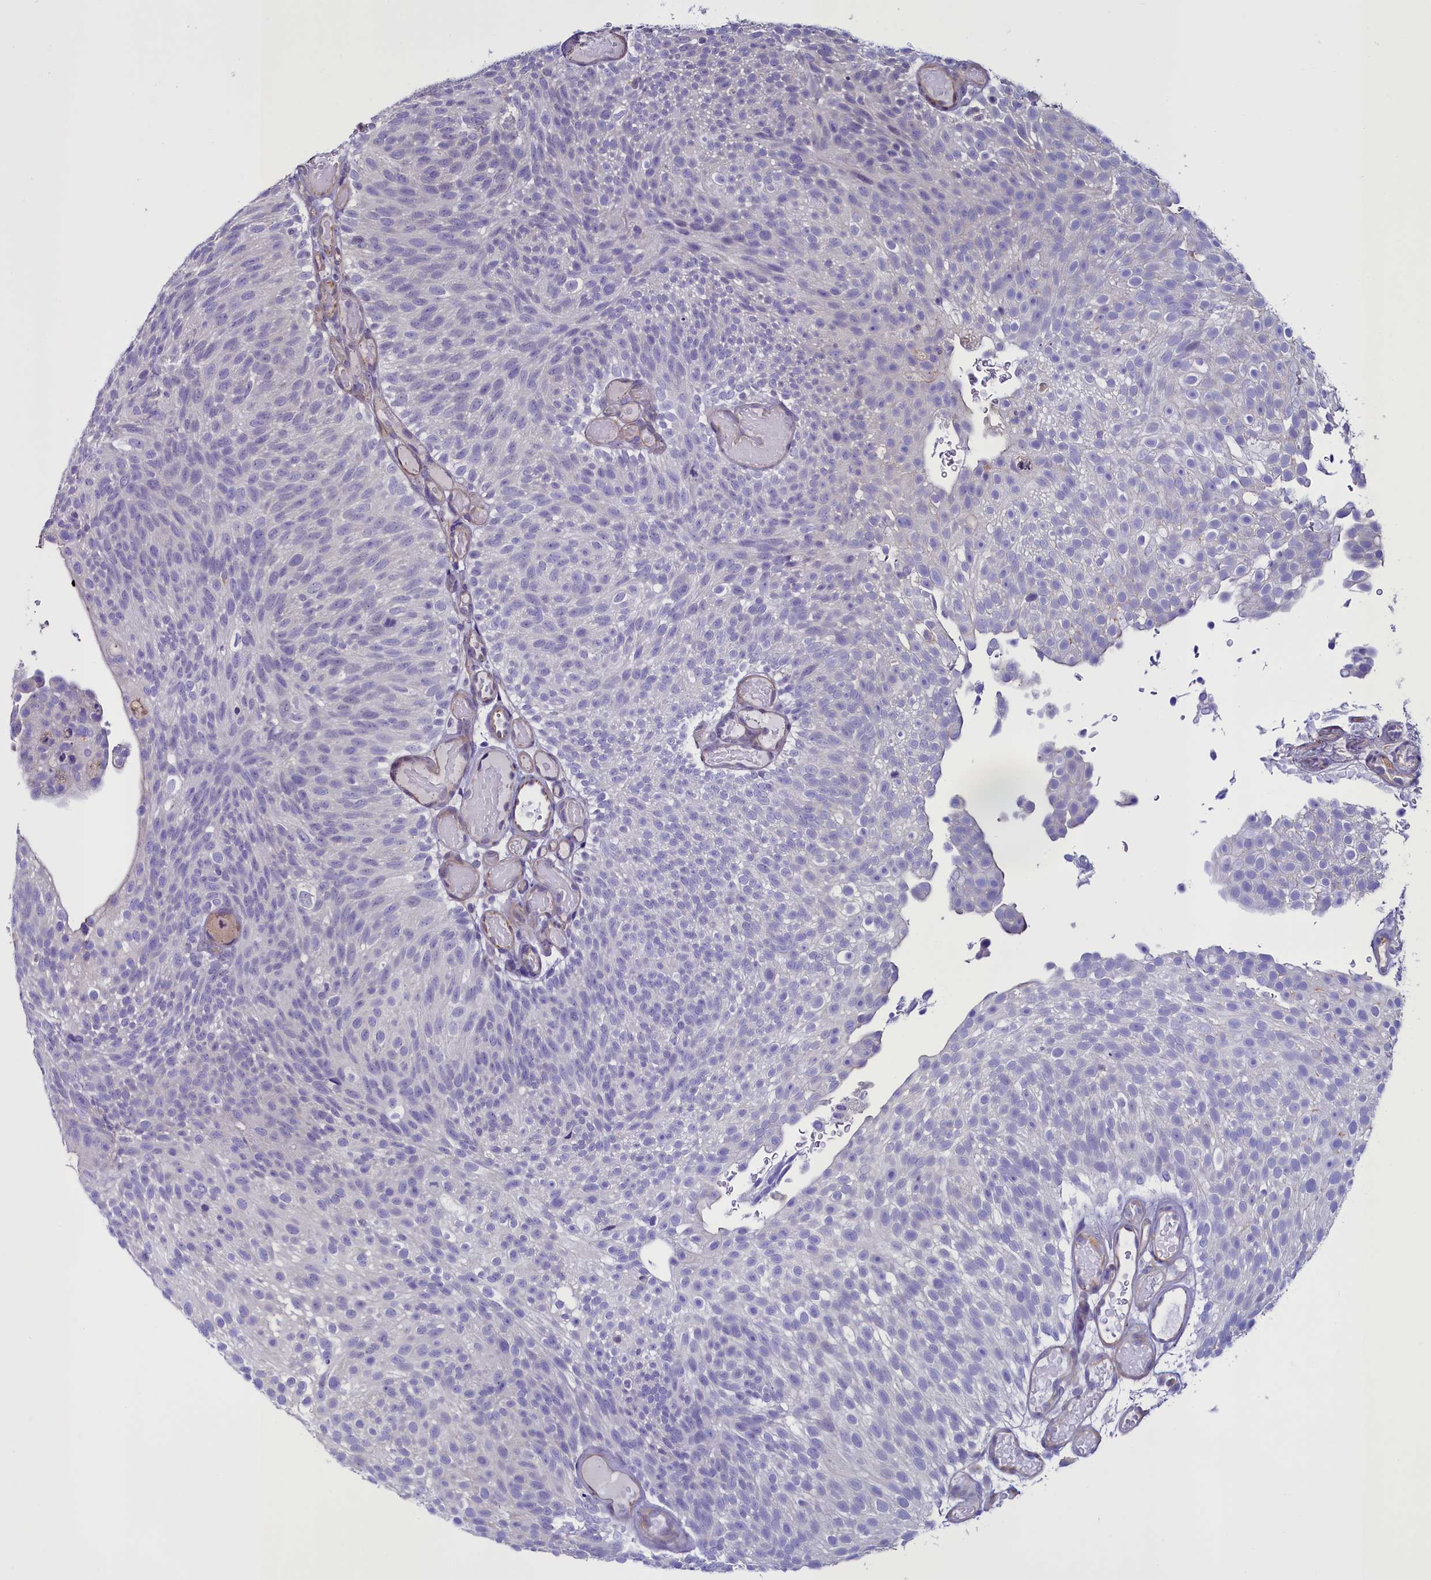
{"staining": {"intensity": "negative", "quantity": "none", "location": "none"}, "tissue": "urothelial cancer", "cell_type": "Tumor cells", "image_type": "cancer", "snomed": [{"axis": "morphology", "description": "Urothelial carcinoma, Low grade"}, {"axis": "topography", "description": "Urinary bladder"}], "caption": "Immunohistochemistry (IHC) histopathology image of neoplastic tissue: urothelial carcinoma (low-grade) stained with DAB (3,3'-diaminobenzidine) demonstrates no significant protein positivity in tumor cells.", "gene": "PDILT", "patient": {"sex": "male", "age": 78}}